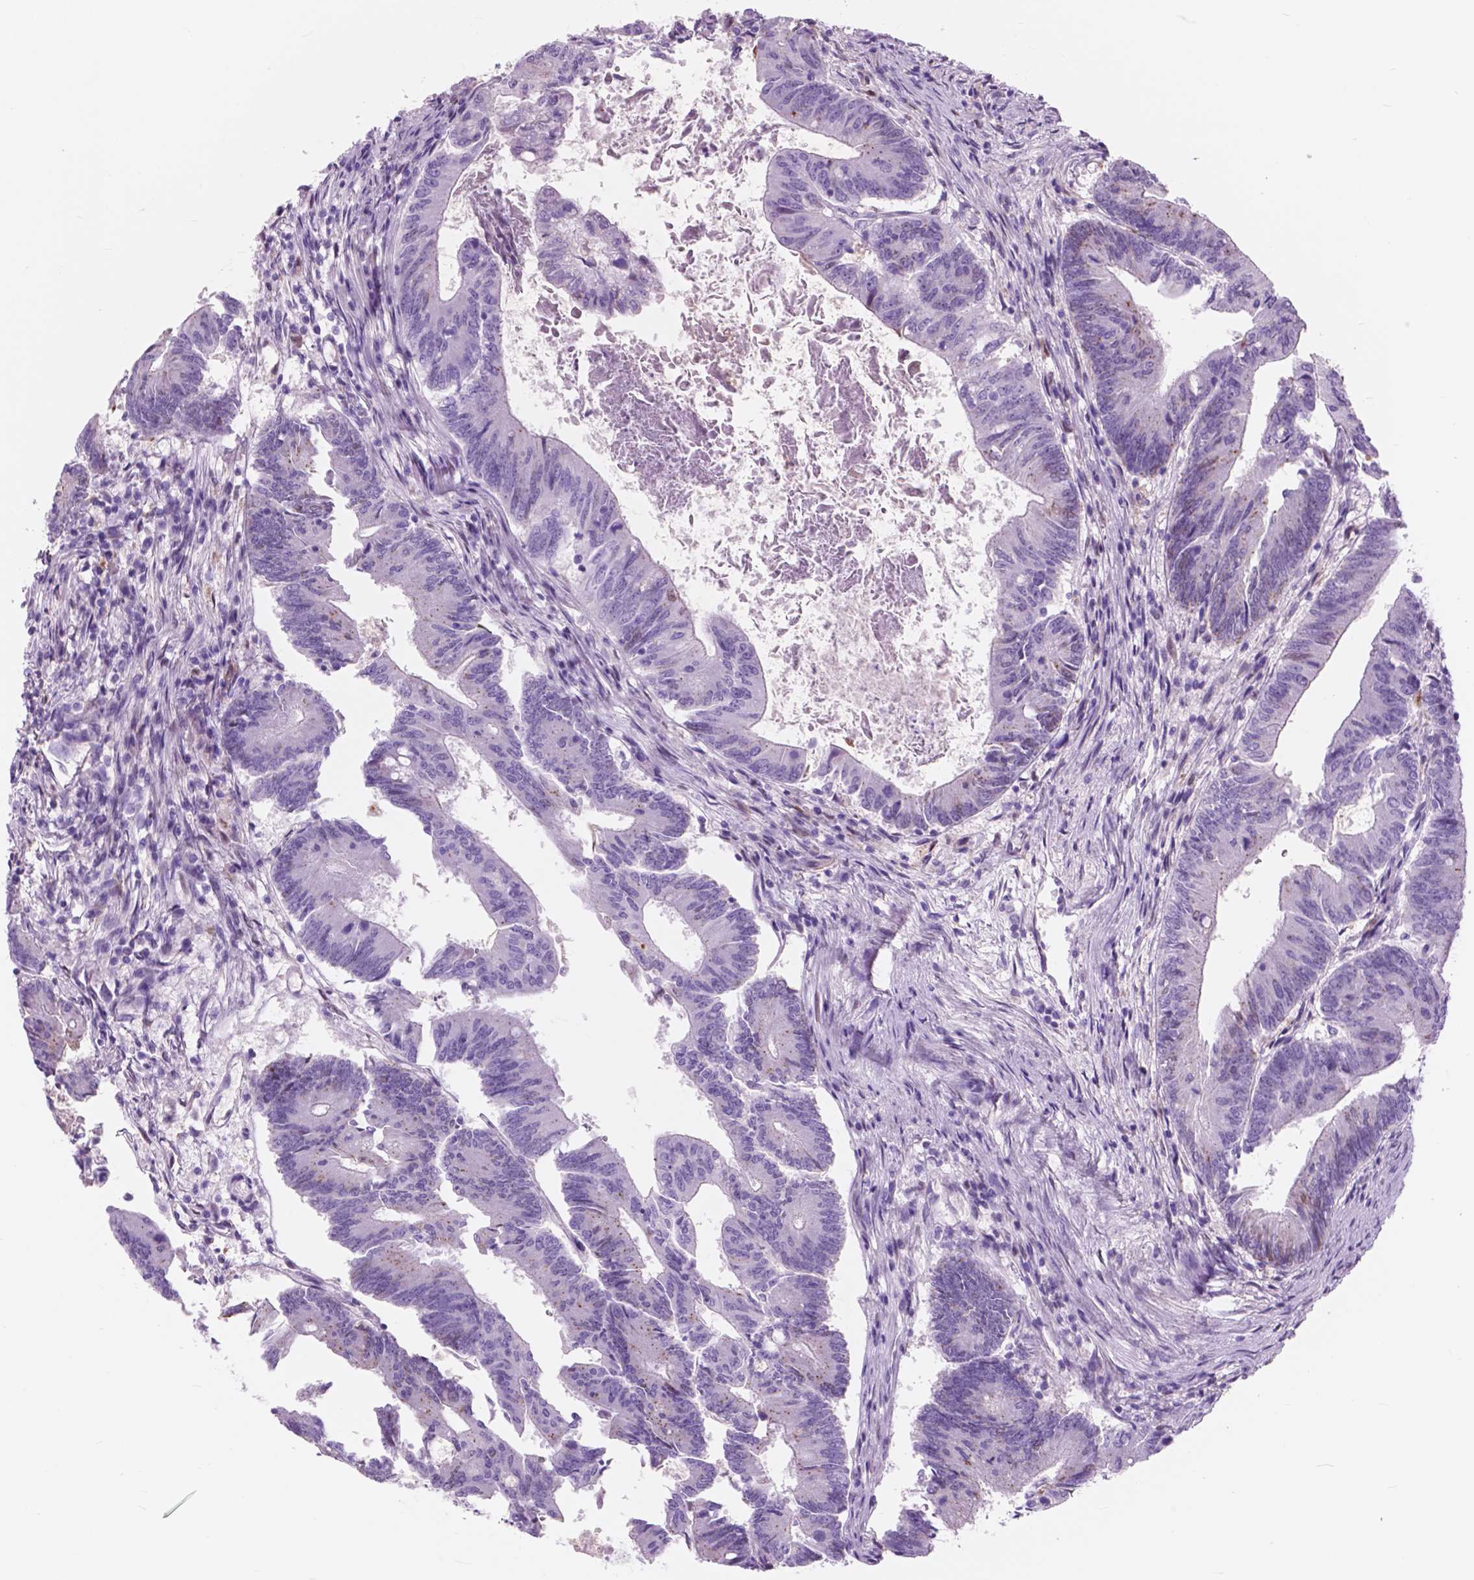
{"staining": {"intensity": "negative", "quantity": "none", "location": "none"}, "tissue": "colorectal cancer", "cell_type": "Tumor cells", "image_type": "cancer", "snomed": [{"axis": "morphology", "description": "Adenocarcinoma, NOS"}, {"axis": "topography", "description": "Colon"}], "caption": "Tumor cells show no significant protein positivity in colorectal adenocarcinoma. (Immunohistochemistry (ihc), brightfield microscopy, high magnification).", "gene": "FXYD2", "patient": {"sex": "female", "age": 70}}